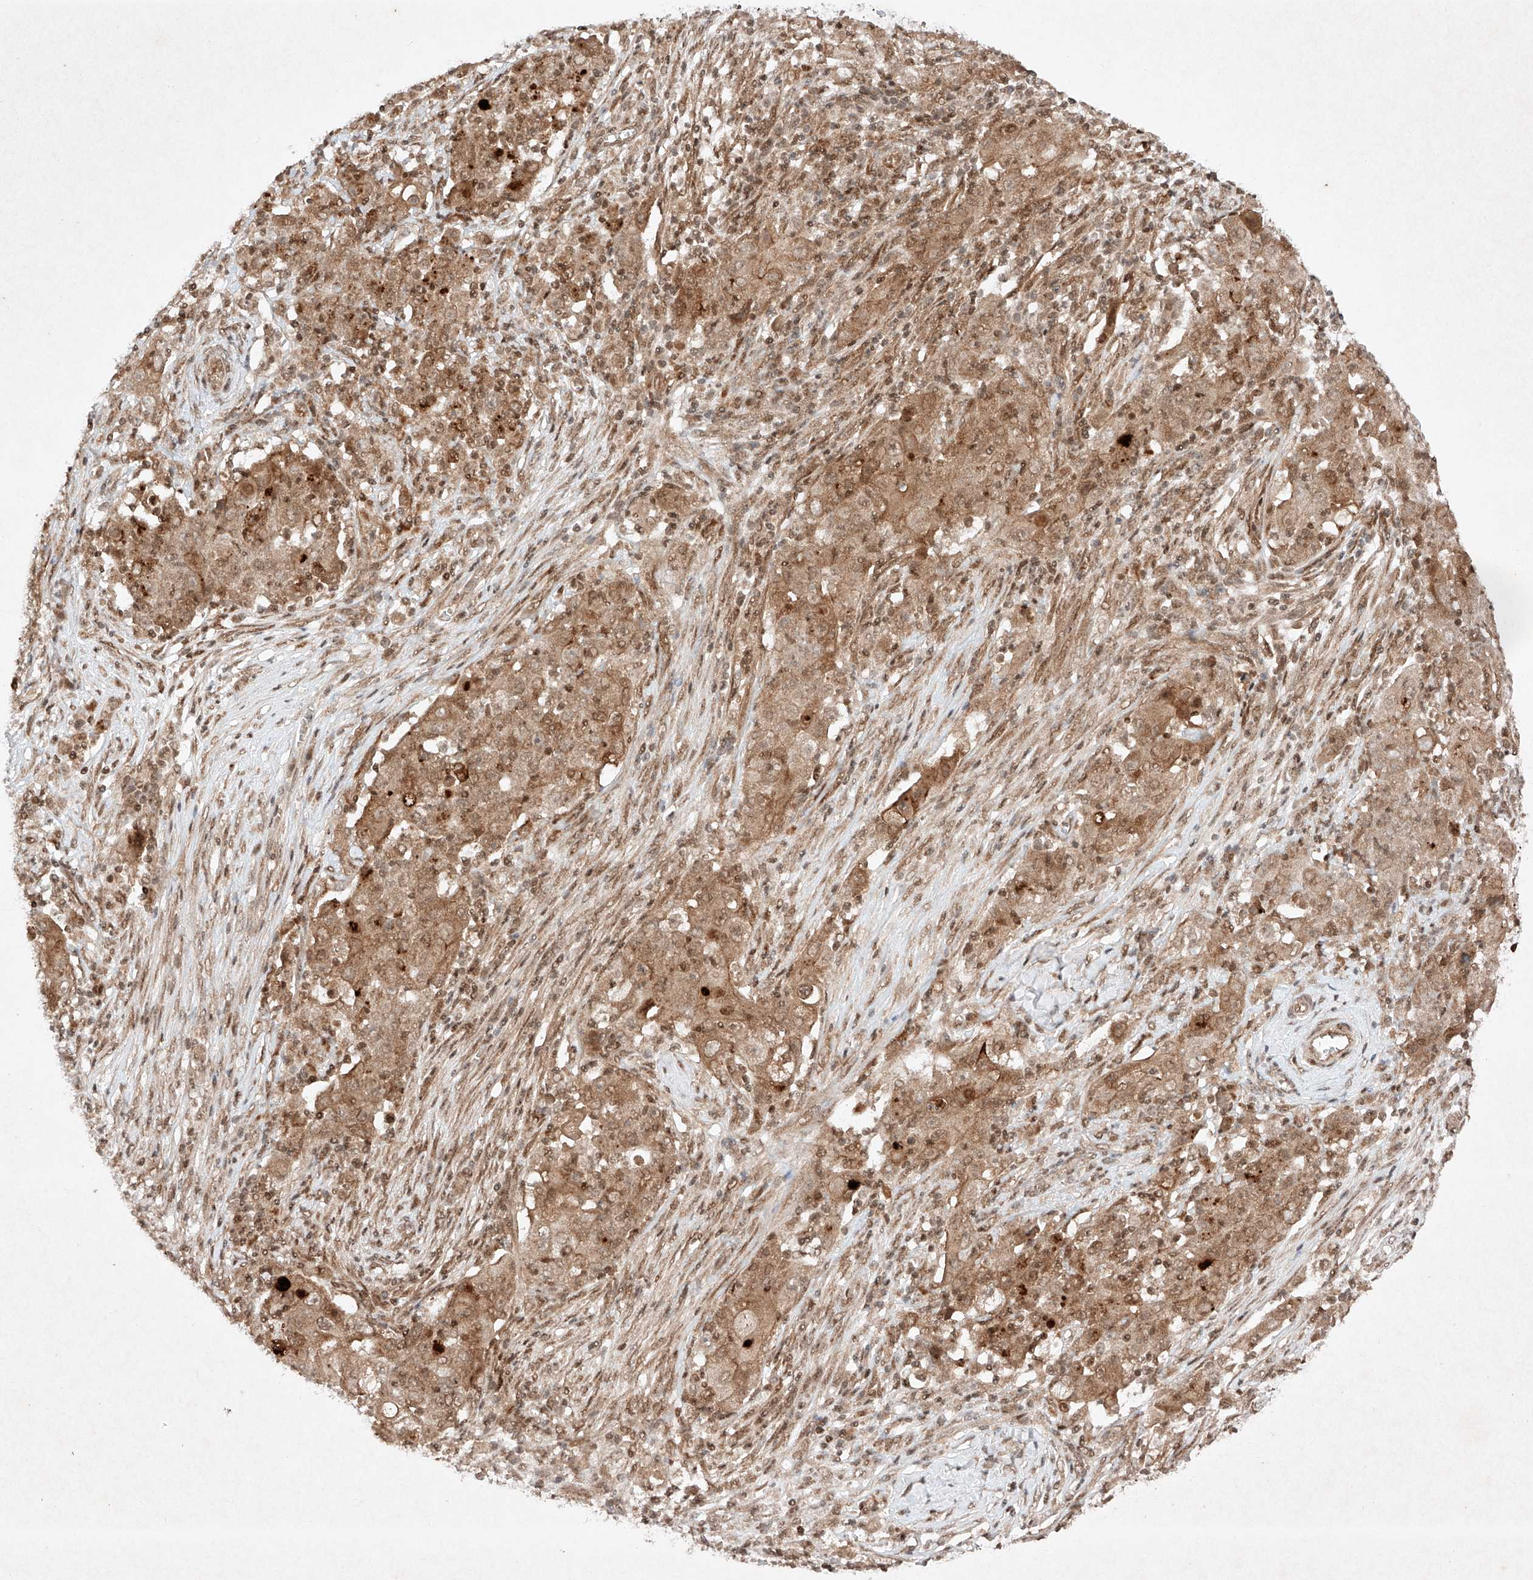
{"staining": {"intensity": "moderate", "quantity": ">75%", "location": "cytoplasmic/membranous,nuclear"}, "tissue": "ovarian cancer", "cell_type": "Tumor cells", "image_type": "cancer", "snomed": [{"axis": "morphology", "description": "Carcinoma, endometroid"}, {"axis": "topography", "description": "Ovary"}], "caption": "Protein expression analysis of ovarian cancer shows moderate cytoplasmic/membranous and nuclear expression in approximately >75% of tumor cells.", "gene": "RNF31", "patient": {"sex": "female", "age": 42}}